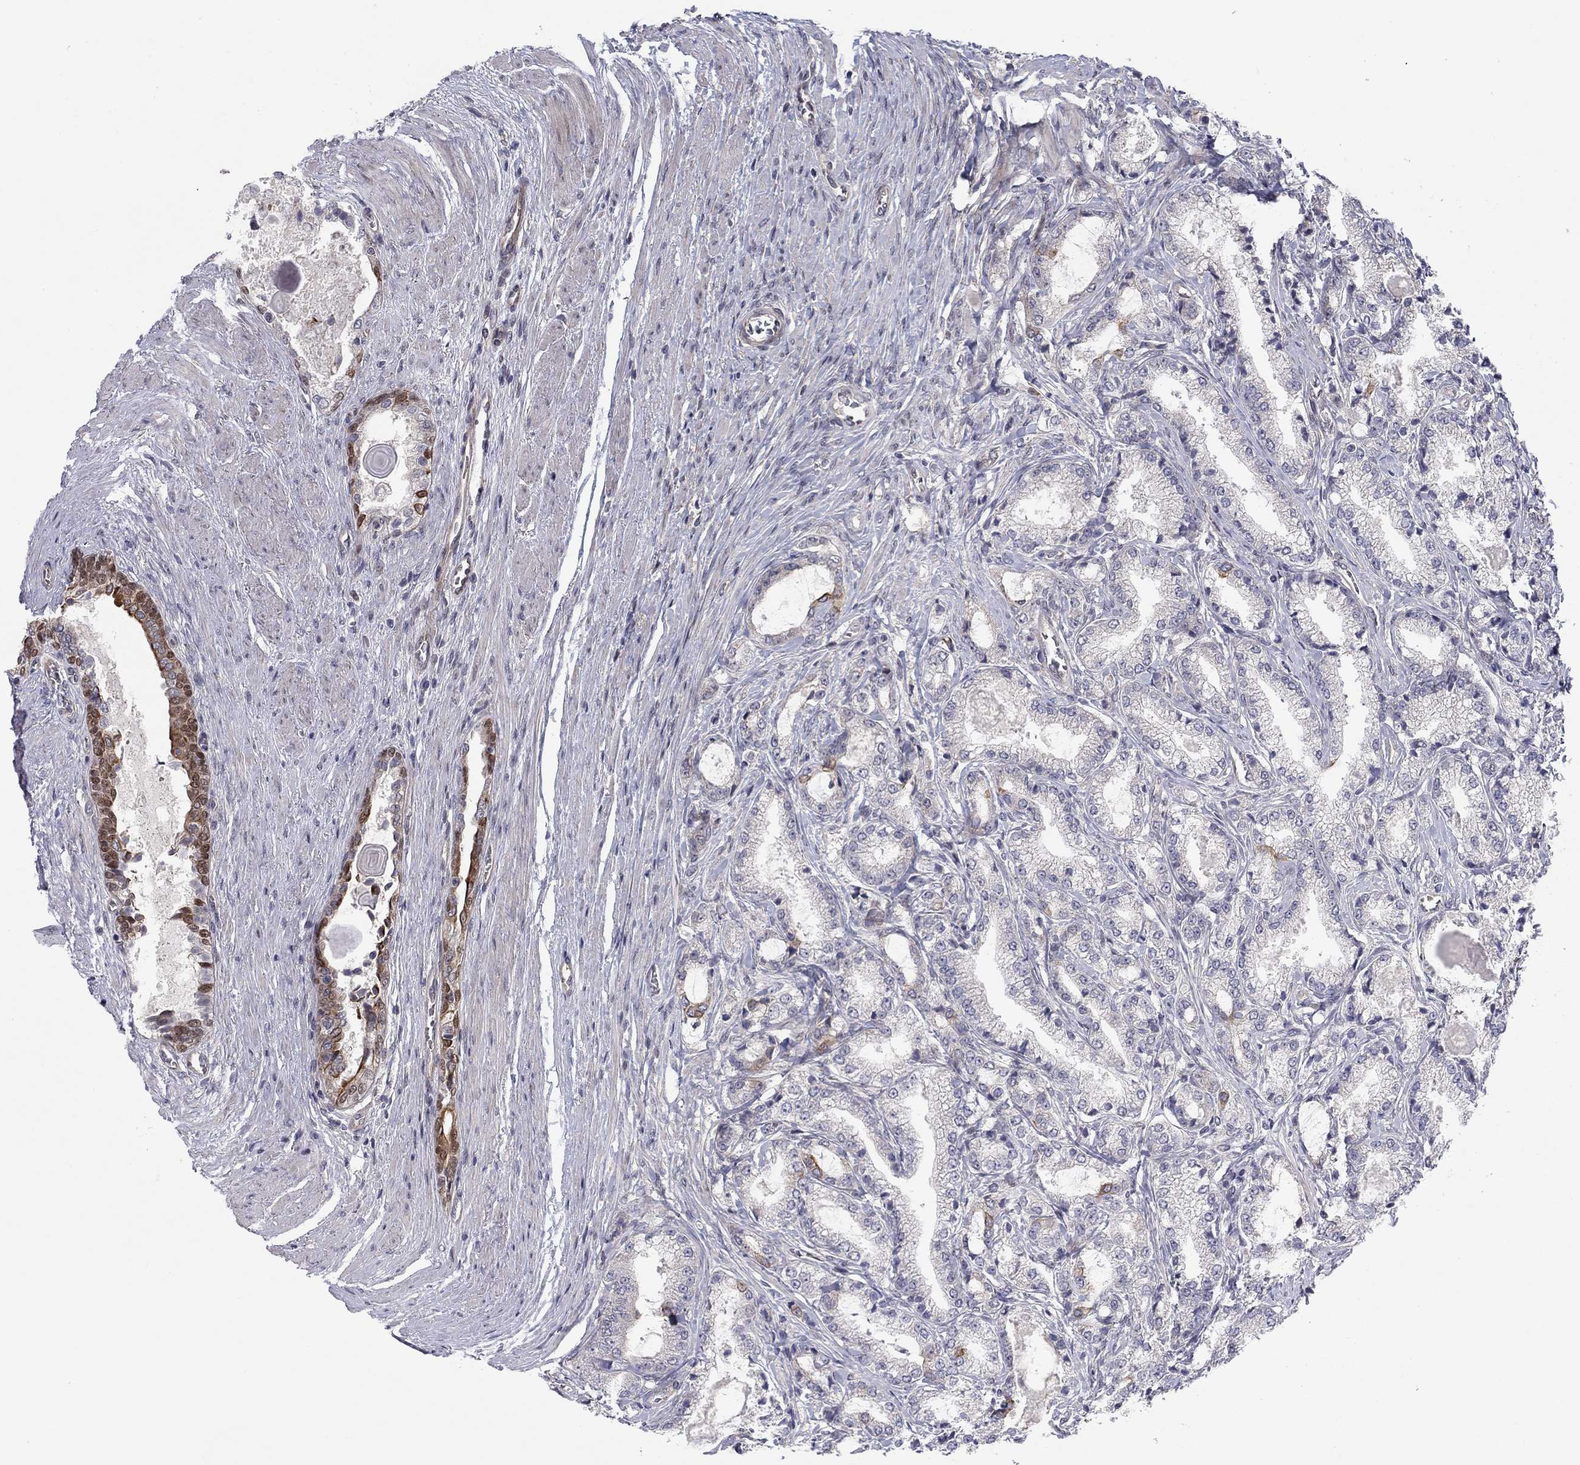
{"staining": {"intensity": "moderate", "quantity": "<25%", "location": "cytoplasmic/membranous"}, "tissue": "prostate cancer", "cell_type": "Tumor cells", "image_type": "cancer", "snomed": [{"axis": "morphology", "description": "Adenocarcinoma, NOS"}, {"axis": "topography", "description": "Prostate and seminal vesicle, NOS"}, {"axis": "topography", "description": "Prostate"}], "caption": "Immunohistochemistry (IHC) micrograph of neoplastic tissue: human prostate cancer (adenocarcinoma) stained using immunohistochemistry (IHC) displays low levels of moderate protein expression localized specifically in the cytoplasmic/membranous of tumor cells, appearing as a cytoplasmic/membranous brown color.", "gene": "BCL11A", "patient": {"sex": "male", "age": 62}}